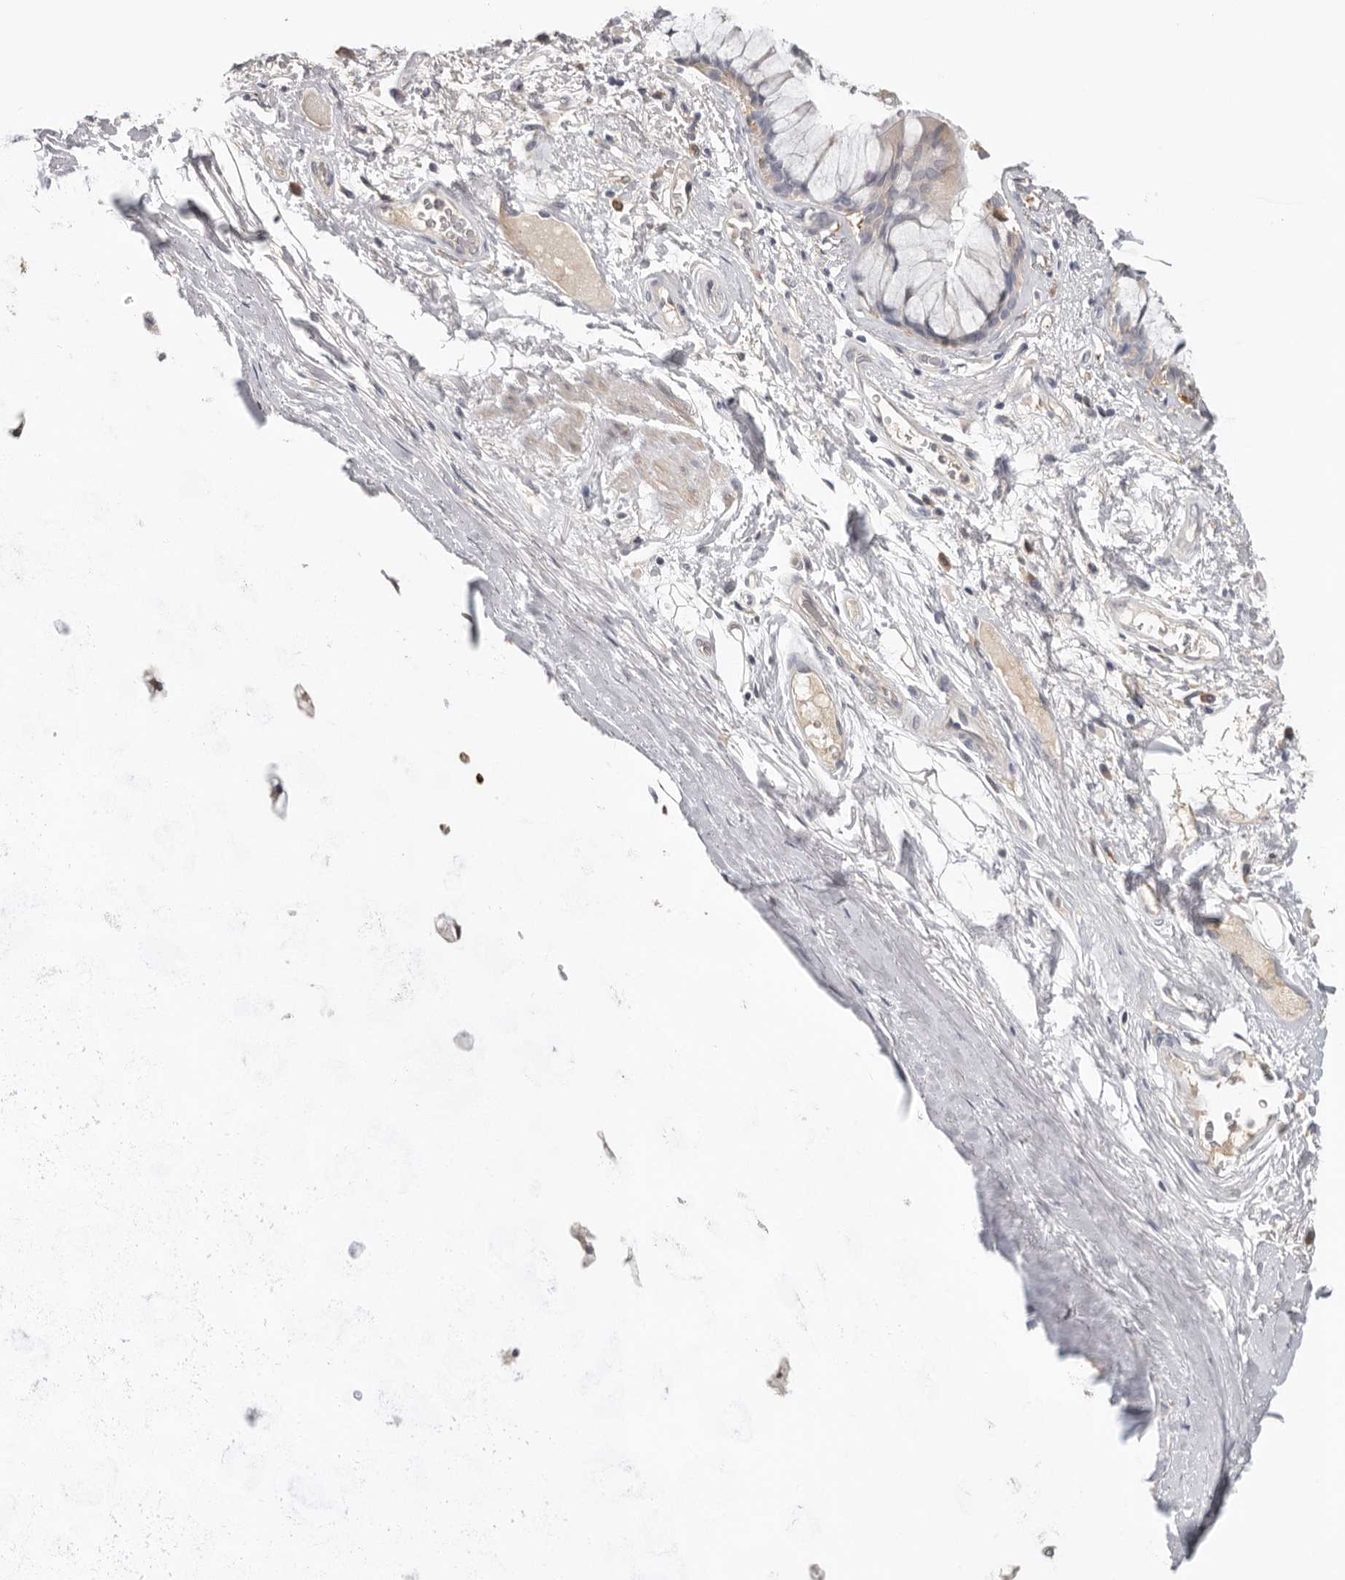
{"staining": {"intensity": "negative", "quantity": "none", "location": "none"}, "tissue": "adipose tissue", "cell_type": "Adipocytes", "image_type": "normal", "snomed": [{"axis": "morphology", "description": "Normal tissue, NOS"}, {"axis": "topography", "description": "Bronchus"}], "caption": "An image of human adipose tissue is negative for staining in adipocytes.", "gene": "TFRC", "patient": {"sex": "male", "age": 66}}